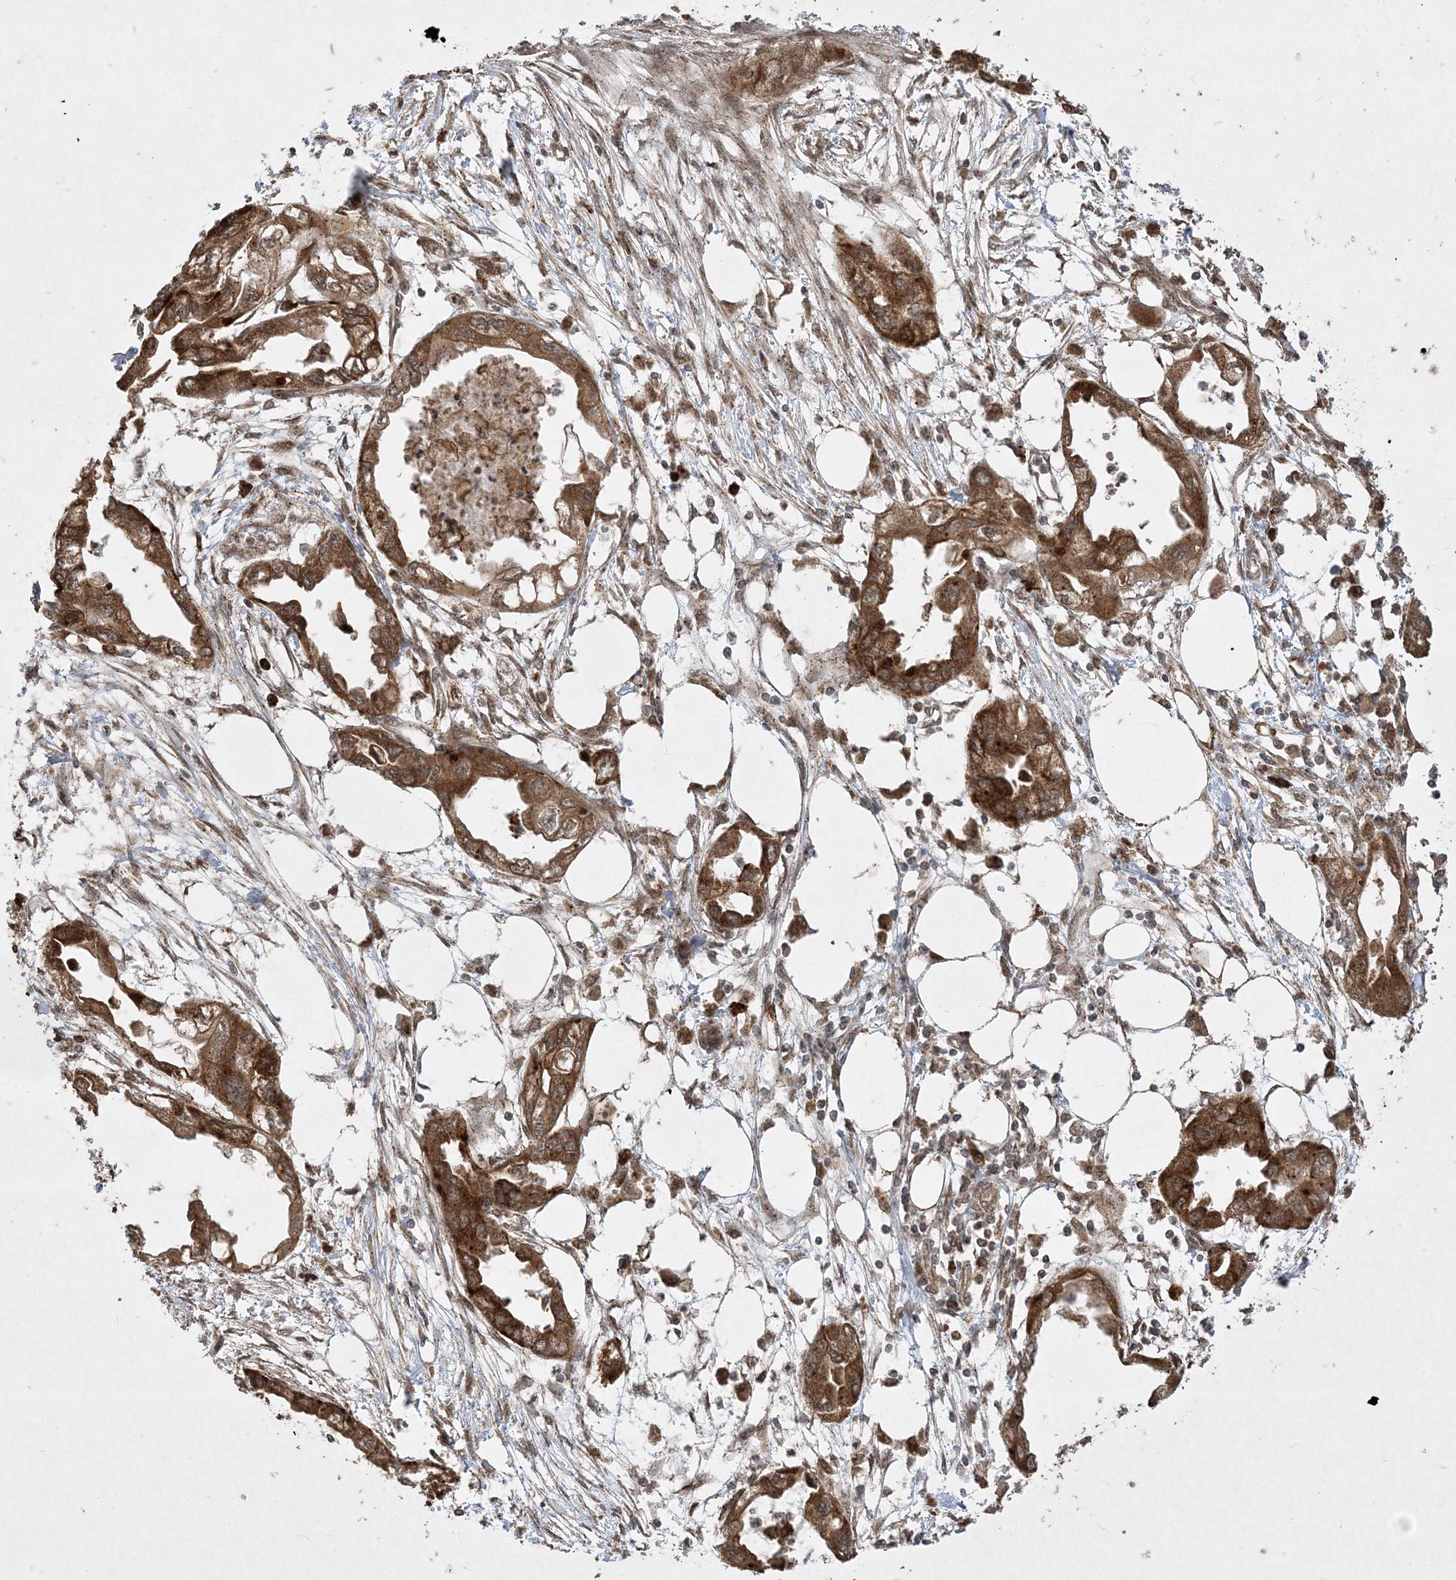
{"staining": {"intensity": "moderate", "quantity": ">75%", "location": "cytoplasmic/membranous"}, "tissue": "endometrial cancer", "cell_type": "Tumor cells", "image_type": "cancer", "snomed": [{"axis": "morphology", "description": "Adenocarcinoma, NOS"}, {"axis": "morphology", "description": "Adenocarcinoma, metastatic, NOS"}, {"axis": "topography", "description": "Adipose tissue"}, {"axis": "topography", "description": "Endometrium"}], "caption": "Brown immunohistochemical staining in adenocarcinoma (endometrial) exhibits moderate cytoplasmic/membranous staining in approximately >75% of tumor cells. Immunohistochemistry (ihc) stains the protein in brown and the nuclei are stained blue.", "gene": "RRAS", "patient": {"sex": "female", "age": 67}}